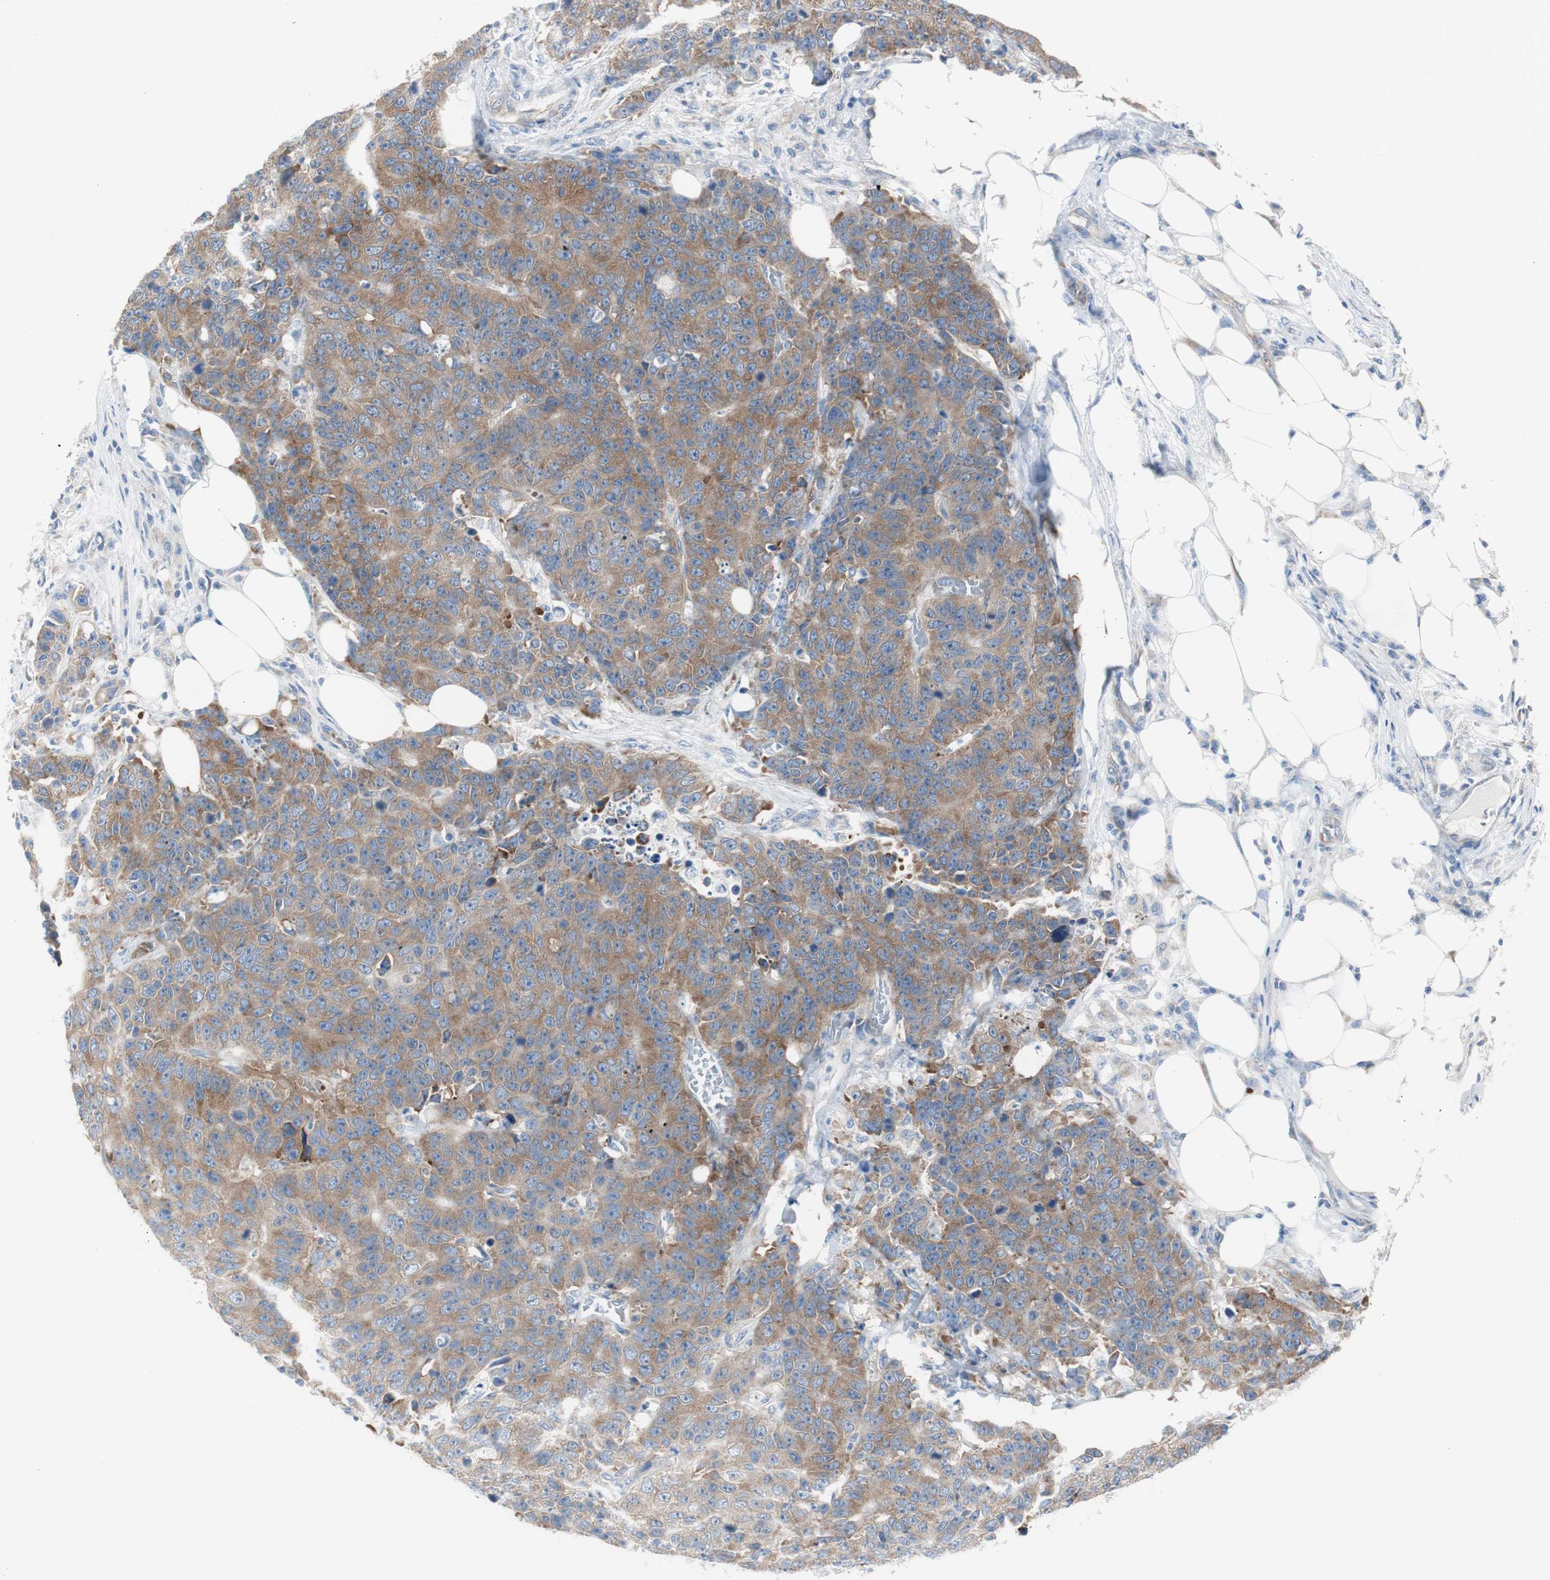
{"staining": {"intensity": "moderate", "quantity": ">75%", "location": "cytoplasmic/membranous"}, "tissue": "colorectal cancer", "cell_type": "Tumor cells", "image_type": "cancer", "snomed": [{"axis": "morphology", "description": "Adenocarcinoma, NOS"}, {"axis": "topography", "description": "Colon"}], "caption": "Moderate cytoplasmic/membranous protein expression is identified in about >75% of tumor cells in colorectal cancer.", "gene": "RPS12", "patient": {"sex": "female", "age": 86}}